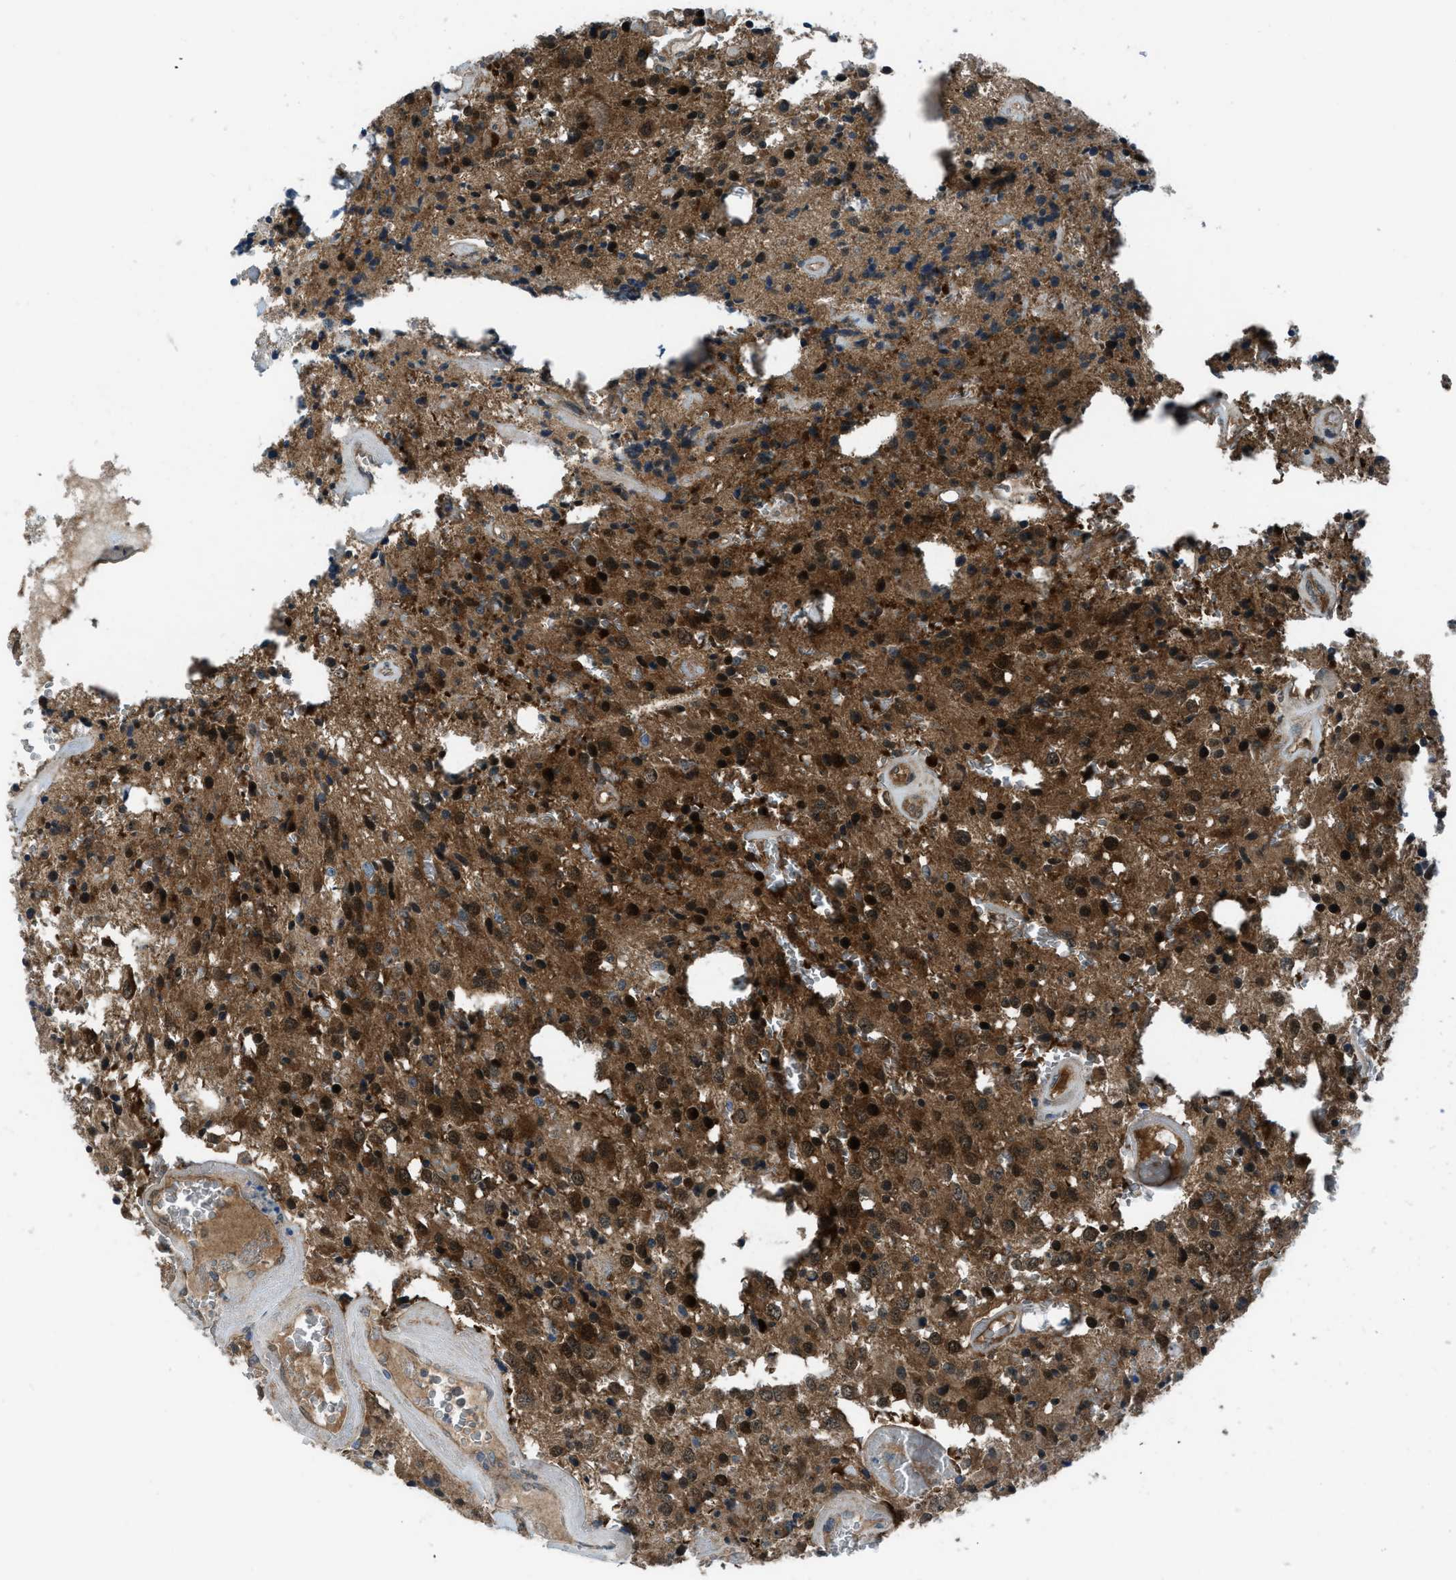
{"staining": {"intensity": "strong", "quantity": ">75%", "location": "cytoplasmic/membranous,nuclear"}, "tissue": "glioma", "cell_type": "Tumor cells", "image_type": "cancer", "snomed": [{"axis": "morphology", "description": "Glioma, malignant, Low grade"}, {"axis": "topography", "description": "Brain"}], "caption": "A high-resolution micrograph shows immunohistochemistry (IHC) staining of malignant glioma (low-grade), which shows strong cytoplasmic/membranous and nuclear staining in approximately >75% of tumor cells. Using DAB (brown) and hematoxylin (blue) stains, captured at high magnification using brightfield microscopy.", "gene": "PRKN", "patient": {"sex": "male", "age": 58}}